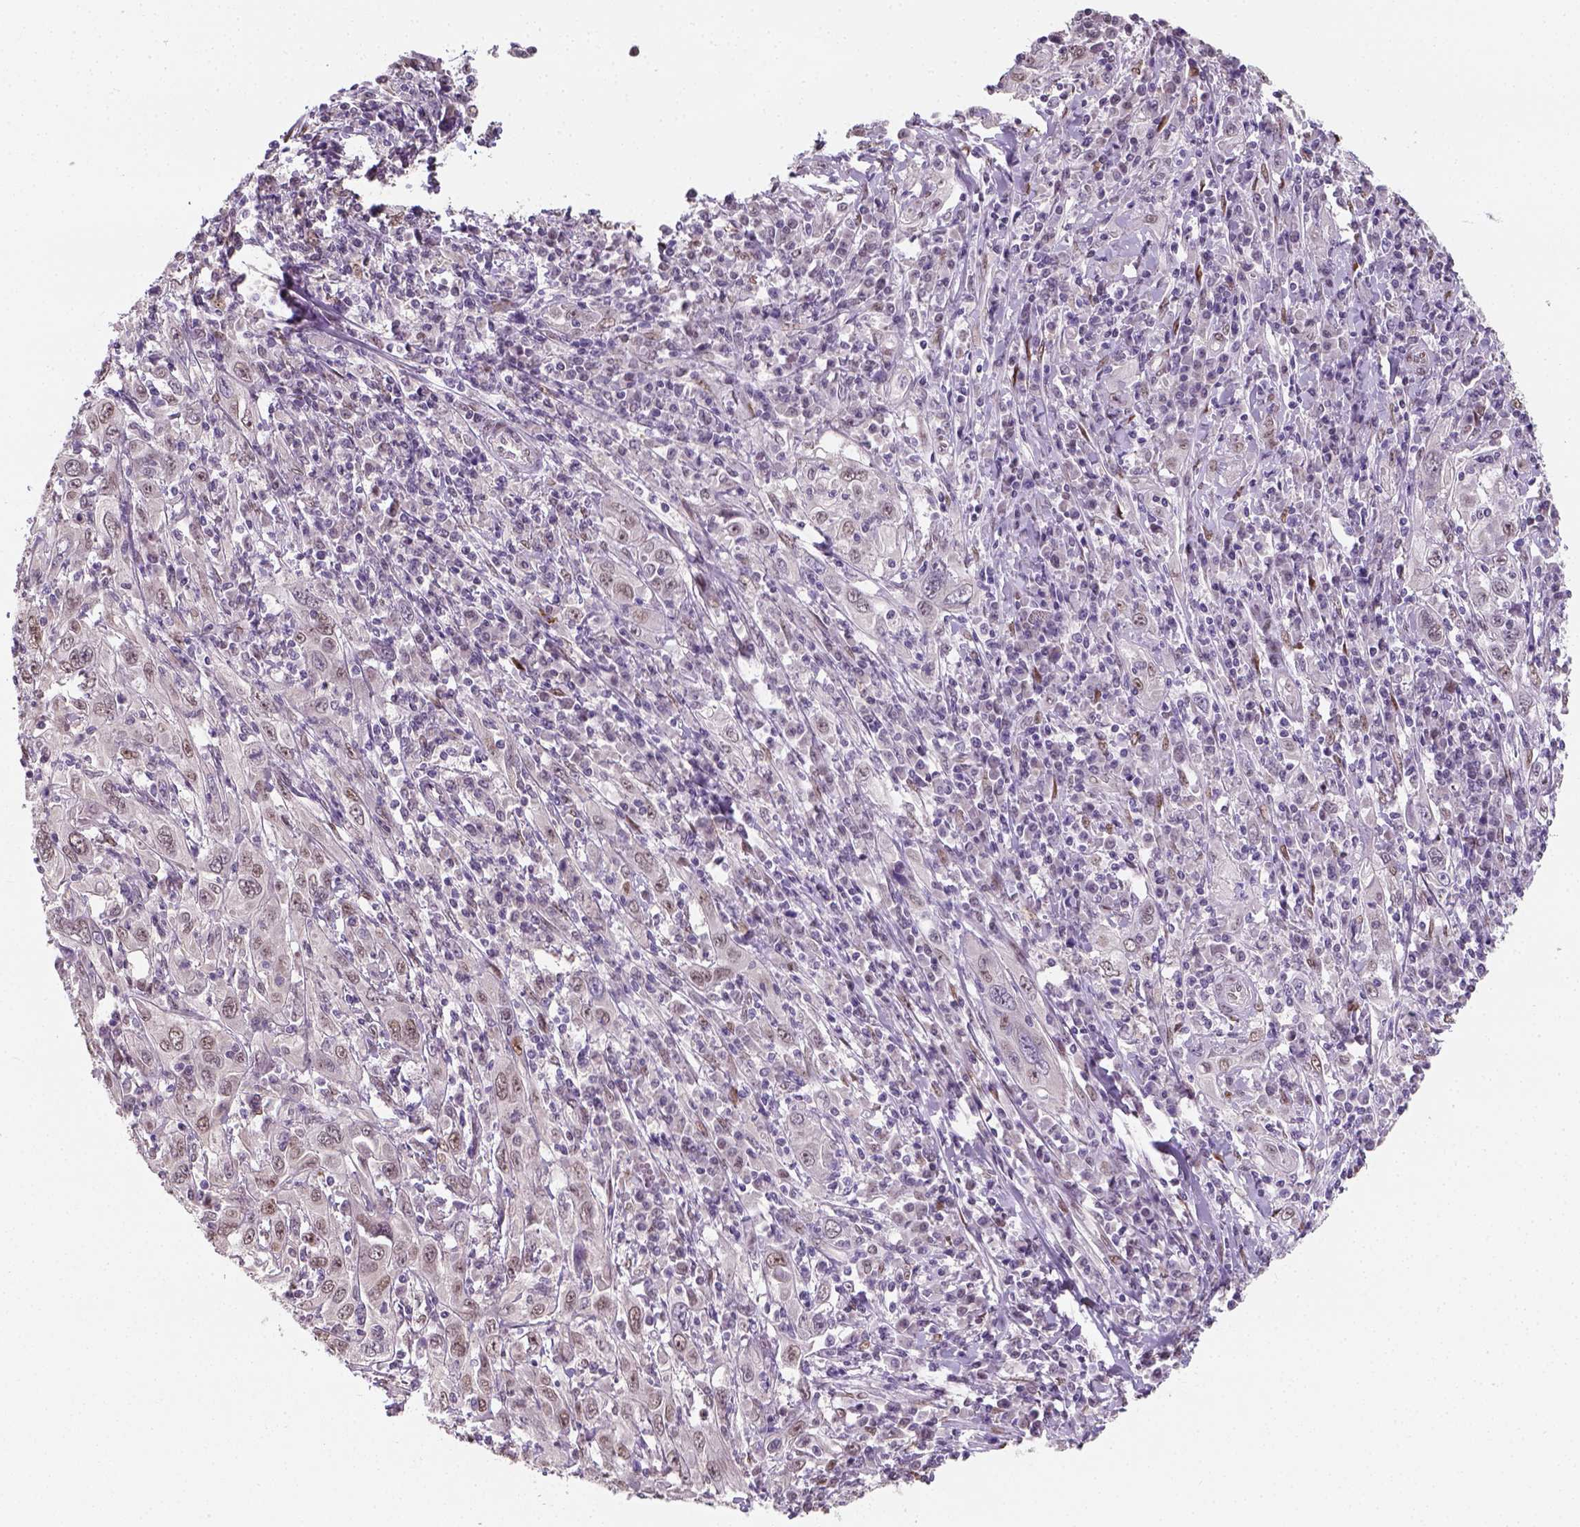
{"staining": {"intensity": "moderate", "quantity": ">75%", "location": "nuclear"}, "tissue": "cervical cancer", "cell_type": "Tumor cells", "image_type": "cancer", "snomed": [{"axis": "morphology", "description": "Squamous cell carcinoma, NOS"}, {"axis": "topography", "description": "Cervix"}], "caption": "Protein staining of cervical squamous cell carcinoma tissue demonstrates moderate nuclear staining in about >75% of tumor cells. Nuclei are stained in blue.", "gene": "C1orf112", "patient": {"sex": "female", "age": 46}}